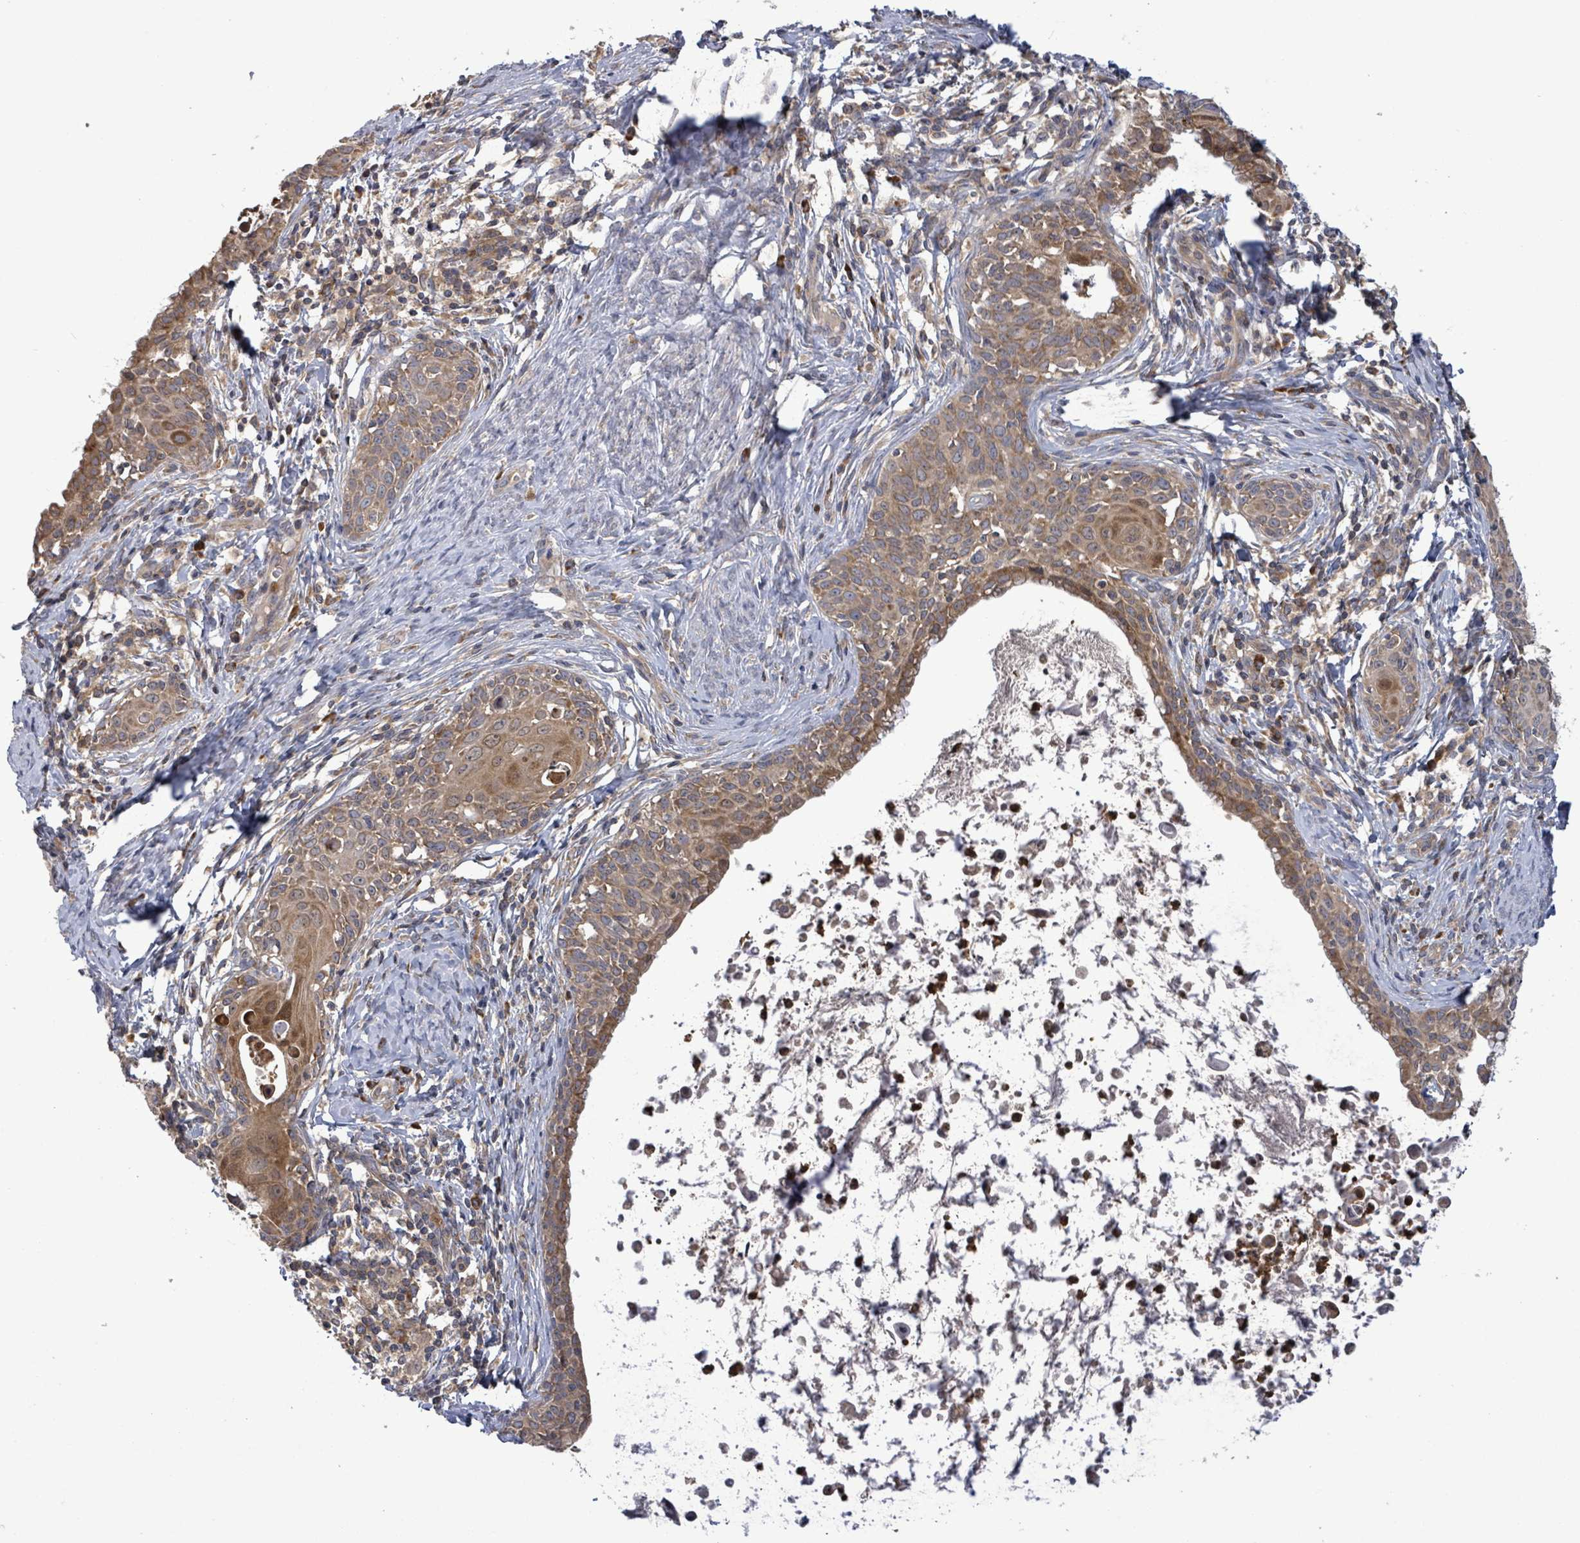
{"staining": {"intensity": "moderate", "quantity": "25%-75%", "location": "cytoplasmic/membranous"}, "tissue": "cervical cancer", "cell_type": "Tumor cells", "image_type": "cancer", "snomed": [{"axis": "morphology", "description": "Squamous cell carcinoma, NOS"}, {"axis": "topography", "description": "Cervix"}], "caption": "Protein staining shows moderate cytoplasmic/membranous staining in about 25%-75% of tumor cells in cervical cancer.", "gene": "SERPINE3", "patient": {"sex": "female", "age": 52}}